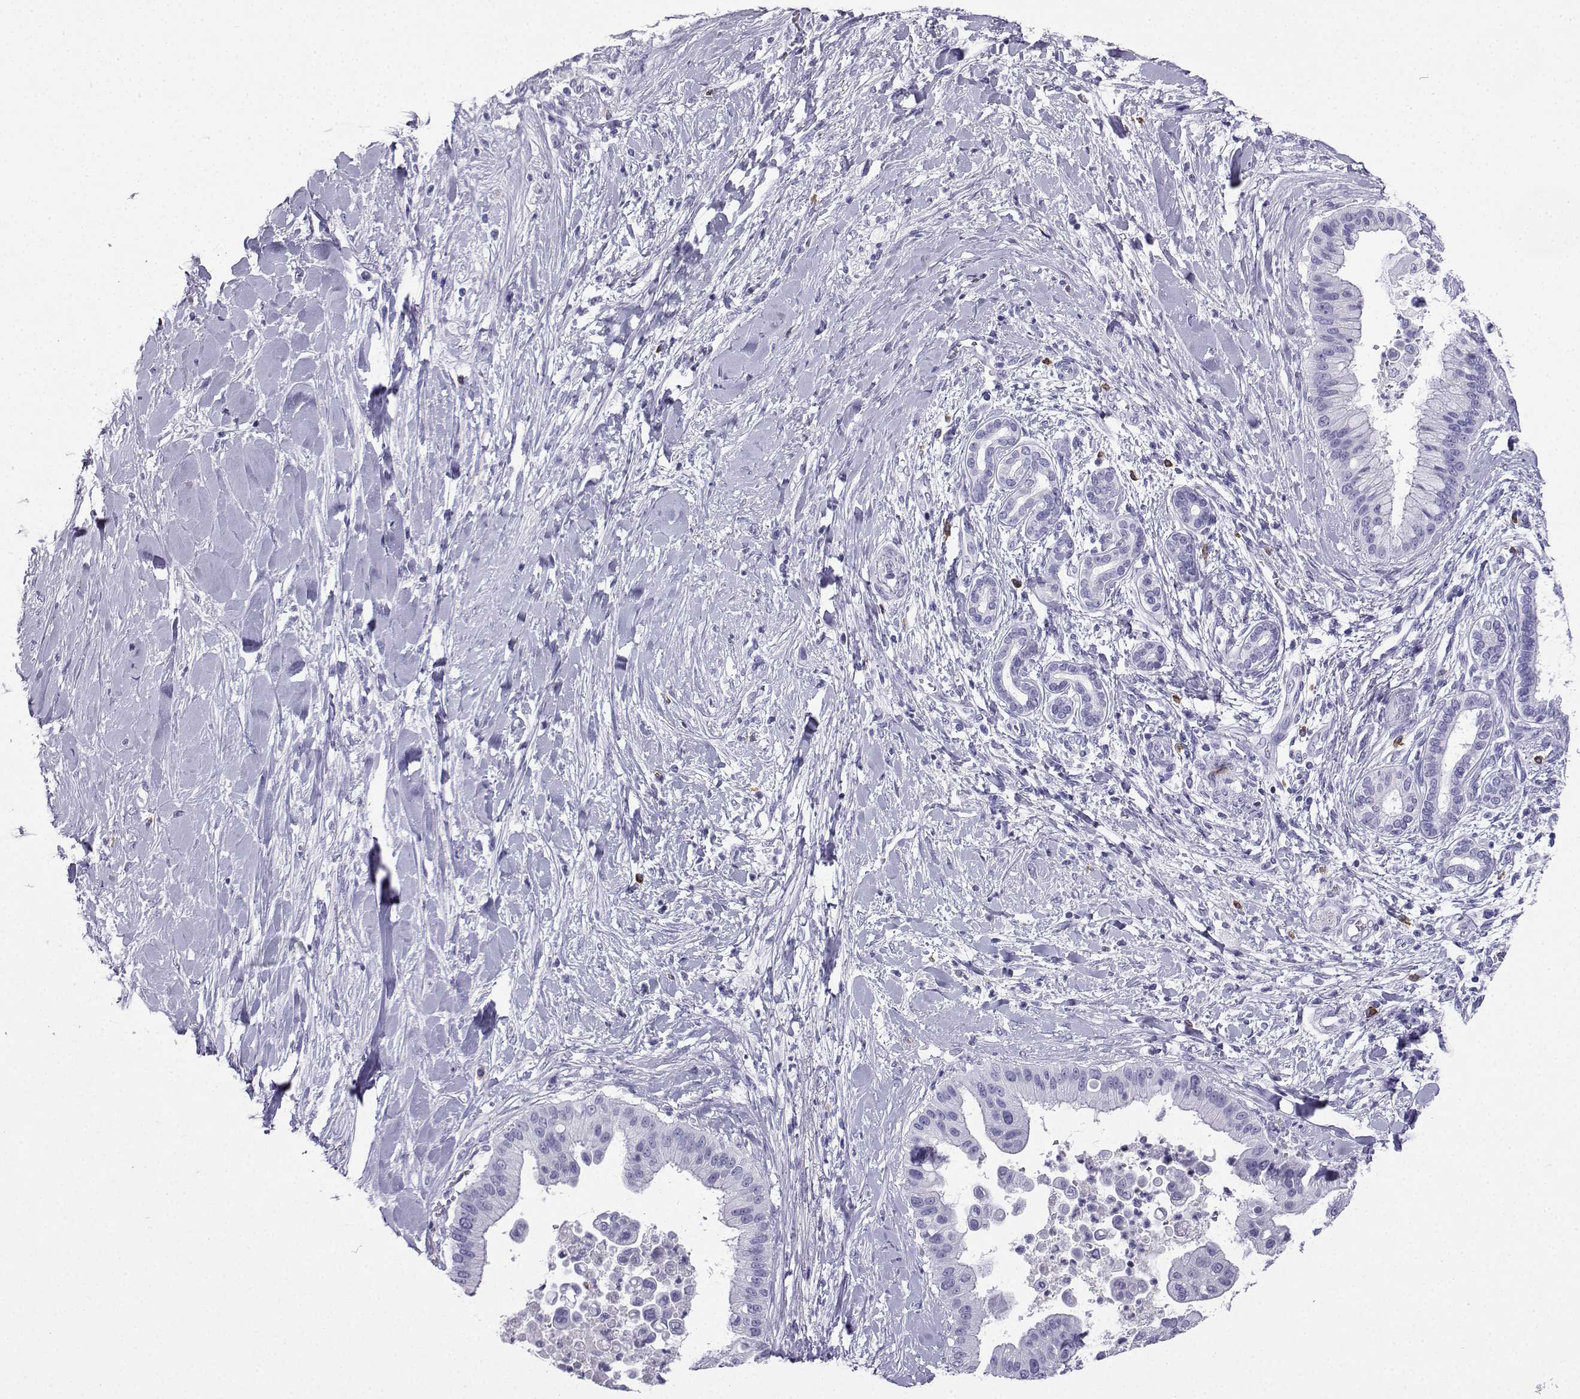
{"staining": {"intensity": "negative", "quantity": "none", "location": "none"}, "tissue": "liver cancer", "cell_type": "Tumor cells", "image_type": "cancer", "snomed": [{"axis": "morphology", "description": "Cholangiocarcinoma"}, {"axis": "topography", "description": "Liver"}], "caption": "This histopathology image is of liver cholangiocarcinoma stained with IHC to label a protein in brown with the nuclei are counter-stained blue. There is no expression in tumor cells. (Brightfield microscopy of DAB immunohistochemistry at high magnification).", "gene": "SLC18A2", "patient": {"sex": "female", "age": 54}}